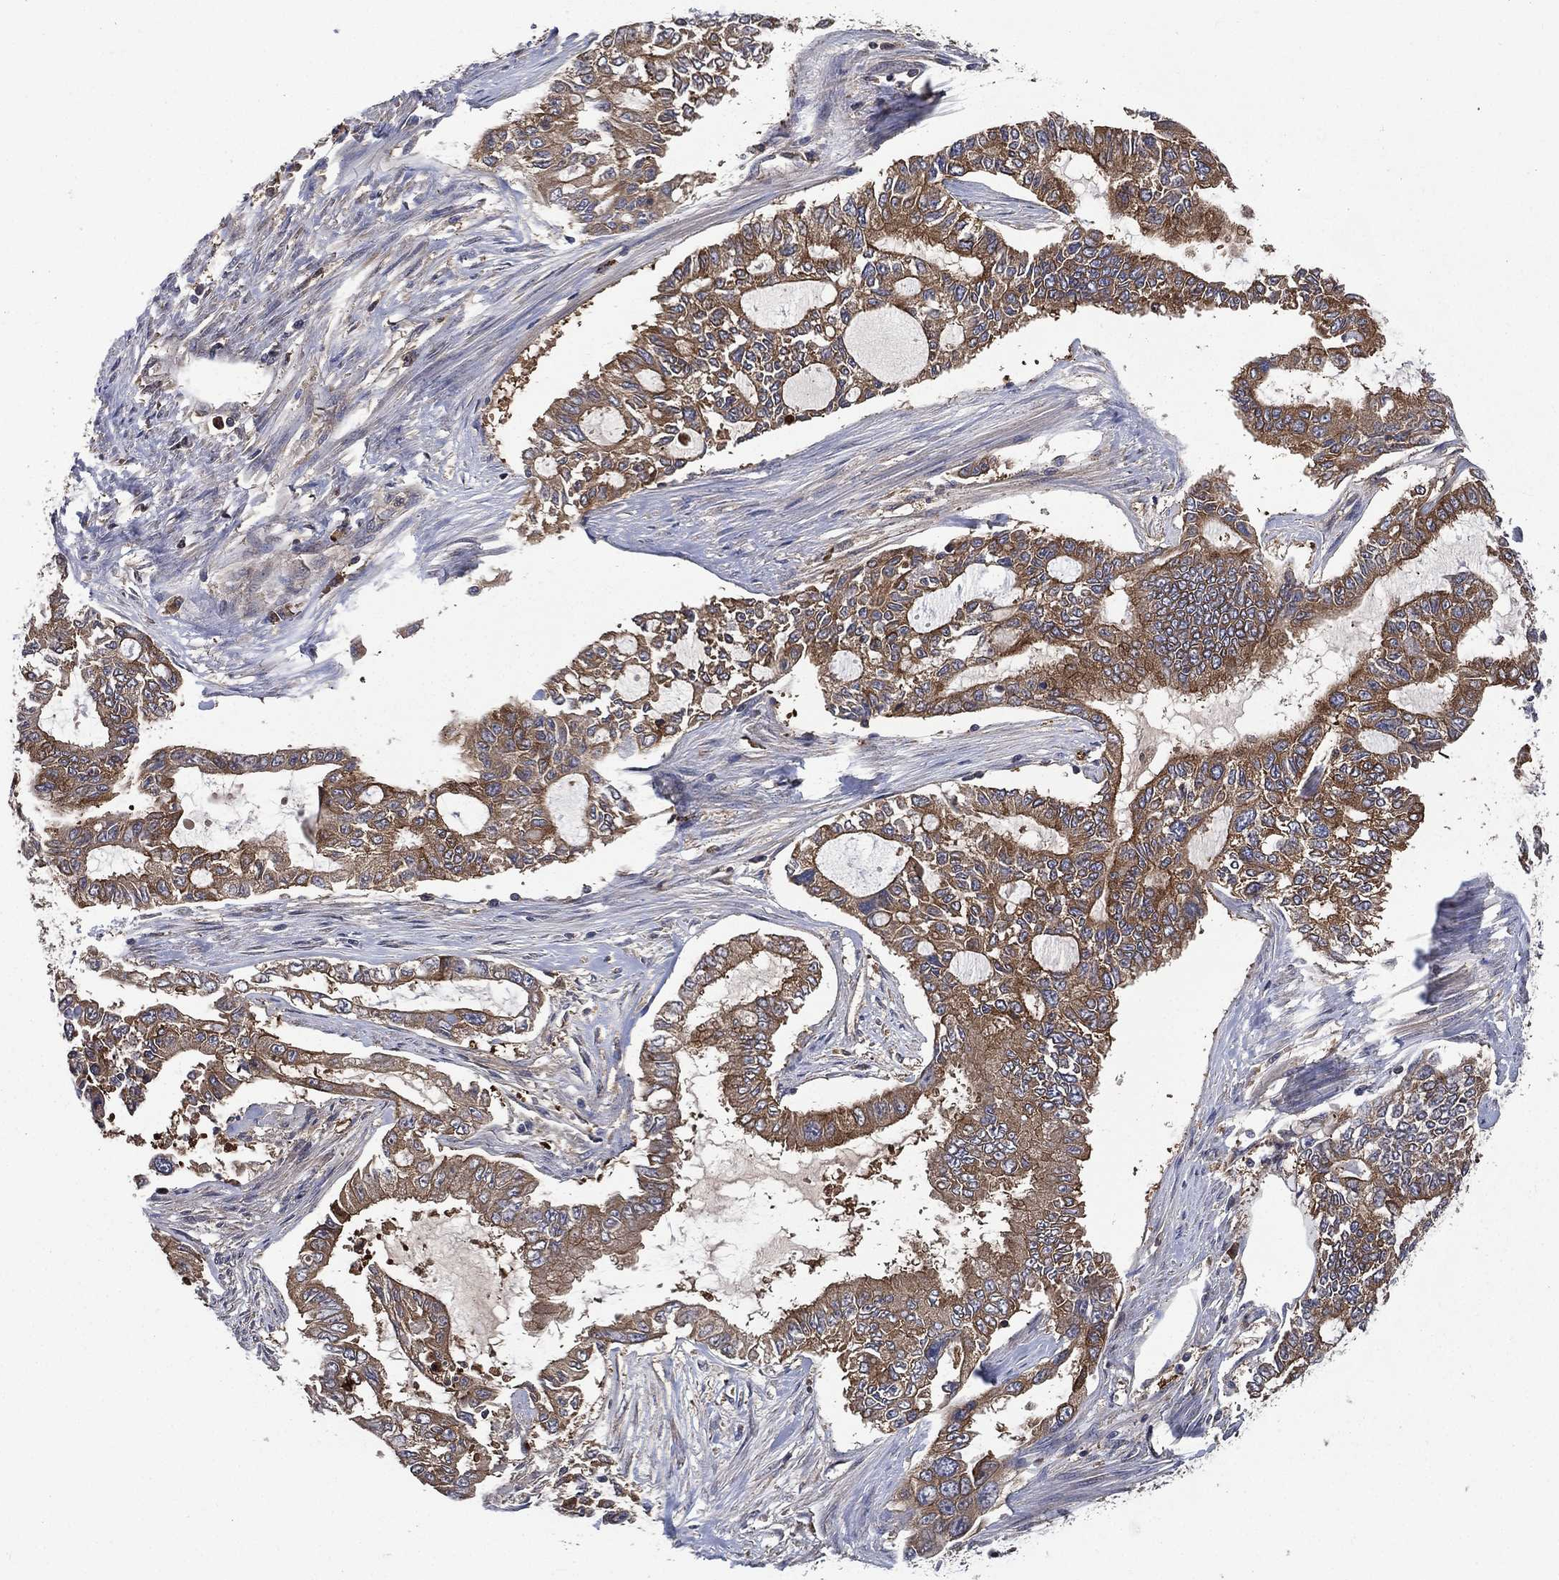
{"staining": {"intensity": "strong", "quantity": ">75%", "location": "cytoplasmic/membranous"}, "tissue": "endometrial cancer", "cell_type": "Tumor cells", "image_type": "cancer", "snomed": [{"axis": "morphology", "description": "Adenocarcinoma, NOS"}, {"axis": "topography", "description": "Uterus"}], "caption": "This is a histology image of IHC staining of endometrial cancer (adenocarcinoma), which shows strong staining in the cytoplasmic/membranous of tumor cells.", "gene": "SMPD3", "patient": {"sex": "female", "age": 59}}